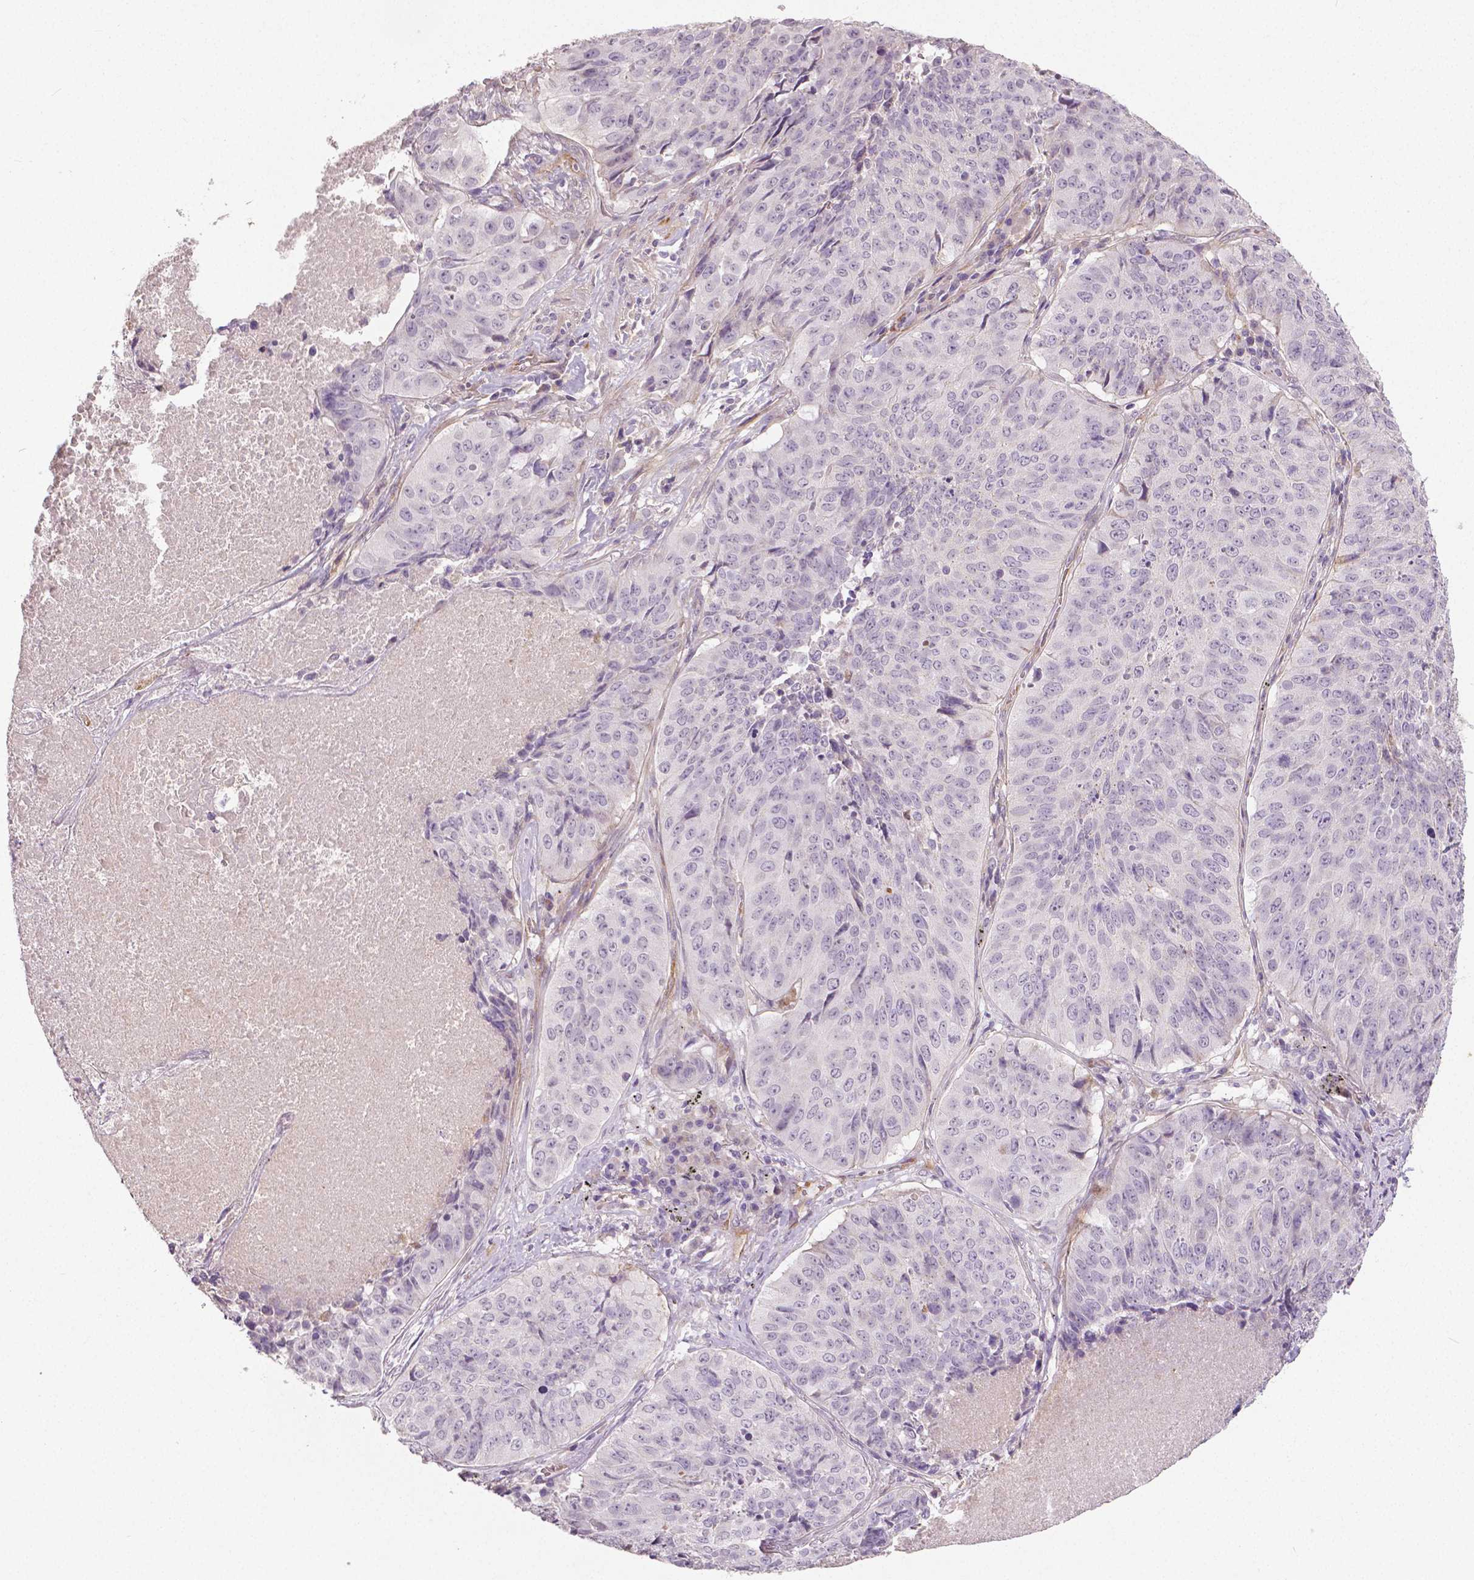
{"staining": {"intensity": "negative", "quantity": "none", "location": "none"}, "tissue": "lung cancer", "cell_type": "Tumor cells", "image_type": "cancer", "snomed": [{"axis": "morphology", "description": "Normal tissue, NOS"}, {"axis": "morphology", "description": "Squamous cell carcinoma, NOS"}, {"axis": "topography", "description": "Bronchus"}, {"axis": "topography", "description": "Lung"}], "caption": "IHC histopathology image of neoplastic tissue: human lung cancer (squamous cell carcinoma) stained with DAB (3,3'-diaminobenzidine) exhibits no significant protein positivity in tumor cells. Brightfield microscopy of IHC stained with DAB (brown) and hematoxylin (blue), captured at high magnification.", "gene": "FLT1", "patient": {"sex": "male", "age": 64}}